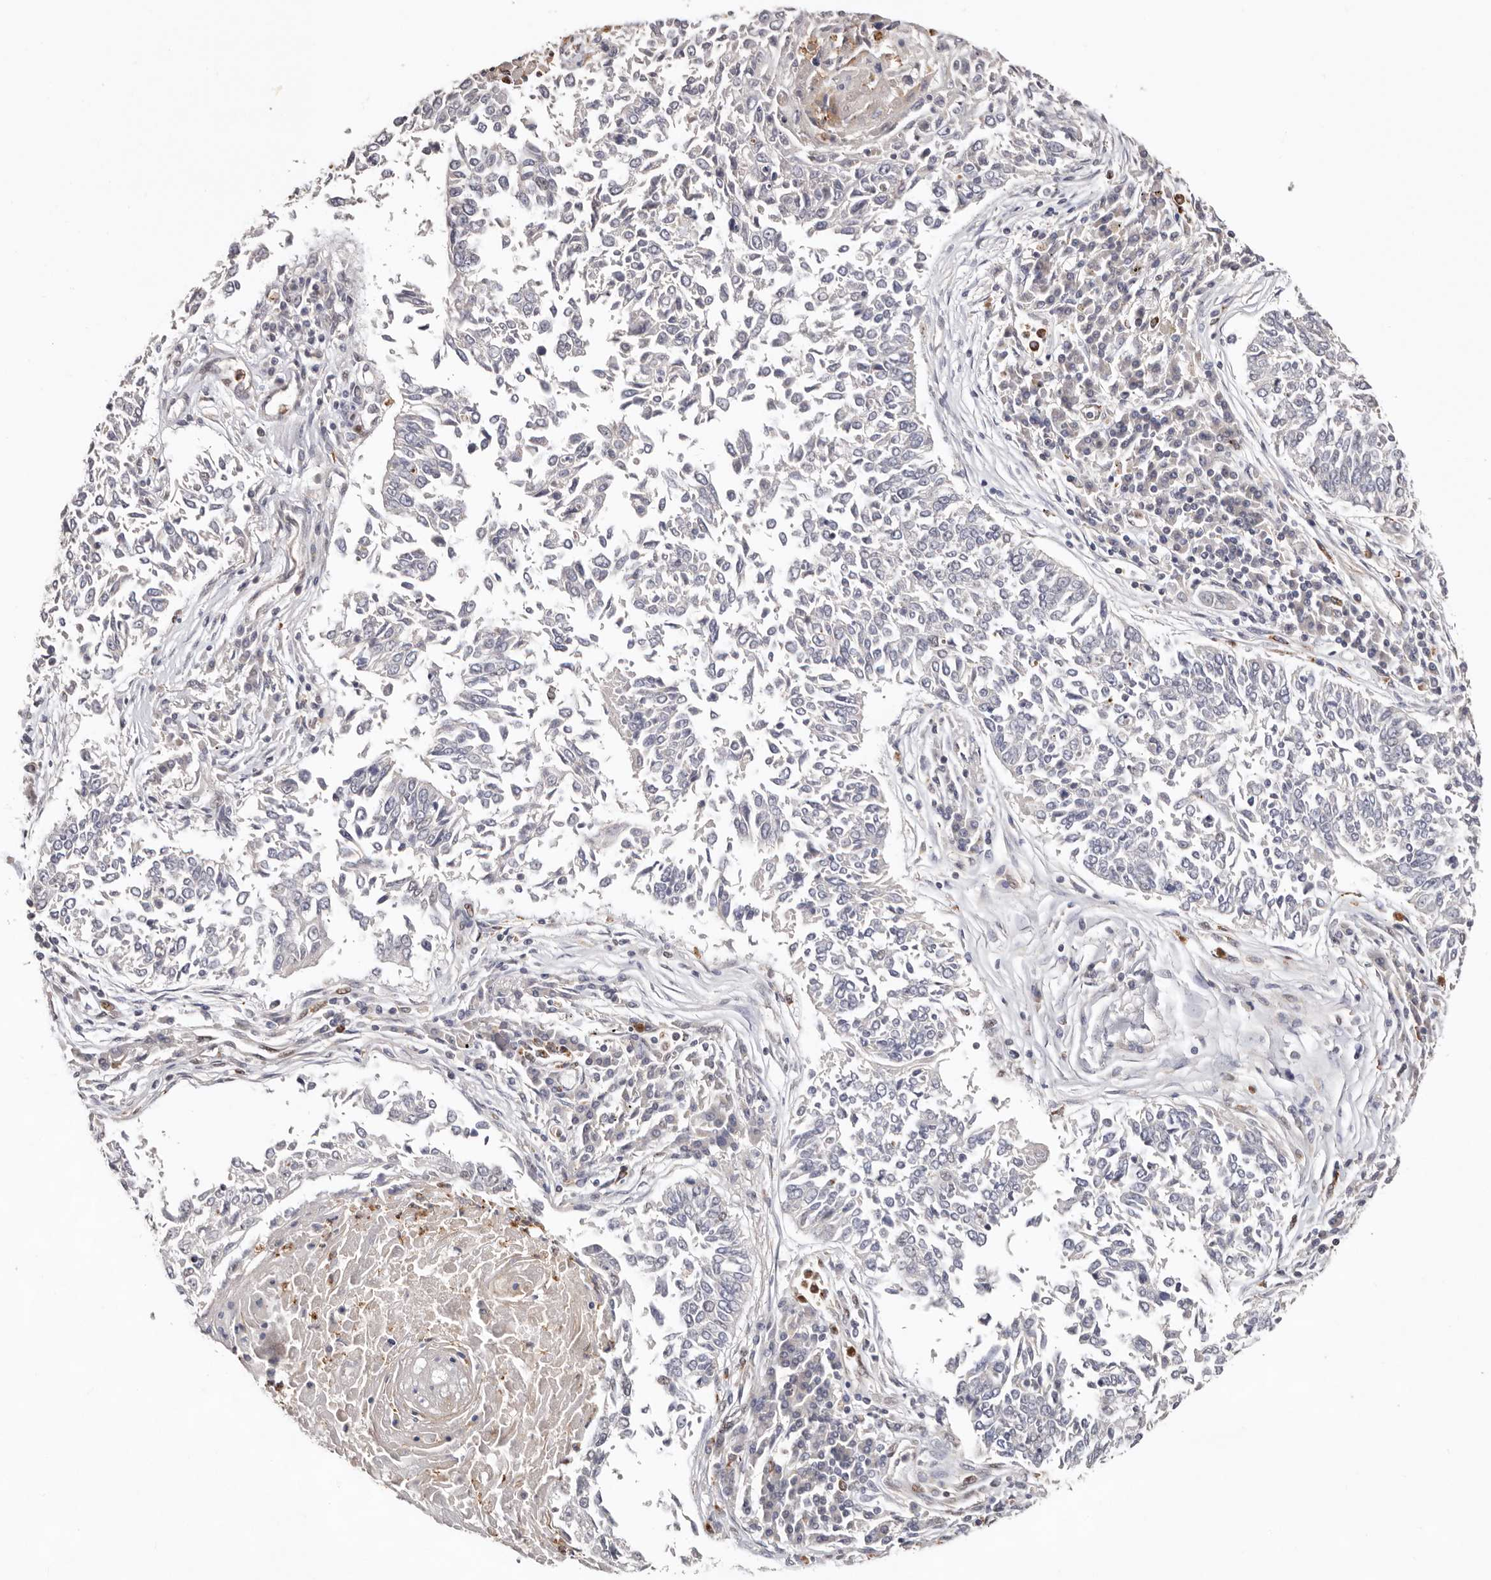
{"staining": {"intensity": "negative", "quantity": "none", "location": "none"}, "tissue": "lung cancer", "cell_type": "Tumor cells", "image_type": "cancer", "snomed": [{"axis": "morphology", "description": "Normal tissue, NOS"}, {"axis": "morphology", "description": "Squamous cell carcinoma, NOS"}, {"axis": "topography", "description": "Cartilage tissue"}, {"axis": "topography", "description": "Bronchus"}, {"axis": "topography", "description": "Lung"}, {"axis": "topography", "description": "Peripheral nerve tissue"}], "caption": "Lung squamous cell carcinoma stained for a protein using immunohistochemistry (IHC) reveals no staining tumor cells.", "gene": "SMAD7", "patient": {"sex": "female", "age": 49}}